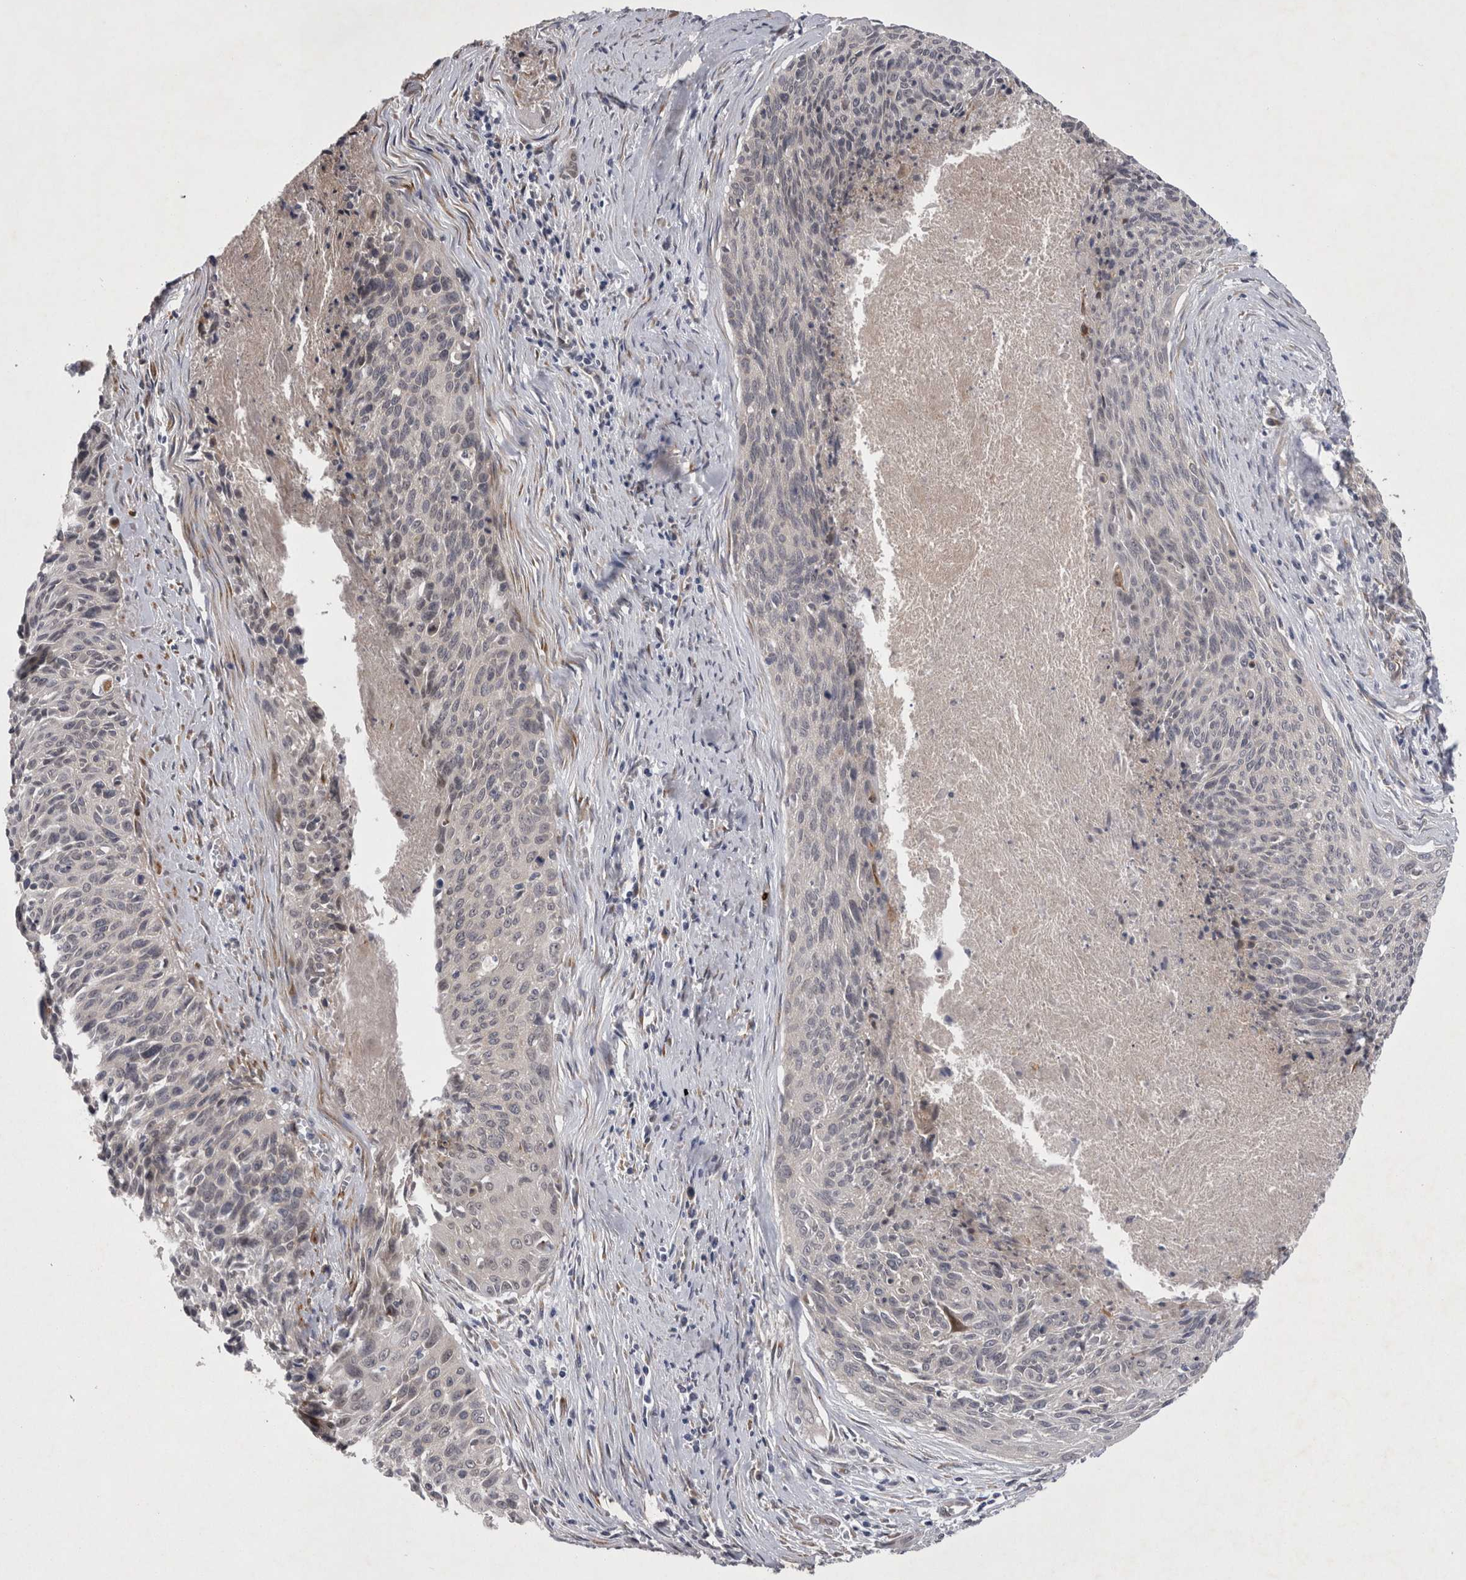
{"staining": {"intensity": "negative", "quantity": "none", "location": "none"}, "tissue": "cervical cancer", "cell_type": "Tumor cells", "image_type": "cancer", "snomed": [{"axis": "morphology", "description": "Squamous cell carcinoma, NOS"}, {"axis": "topography", "description": "Cervix"}], "caption": "An image of human cervical squamous cell carcinoma is negative for staining in tumor cells.", "gene": "DDX6", "patient": {"sex": "female", "age": 55}}